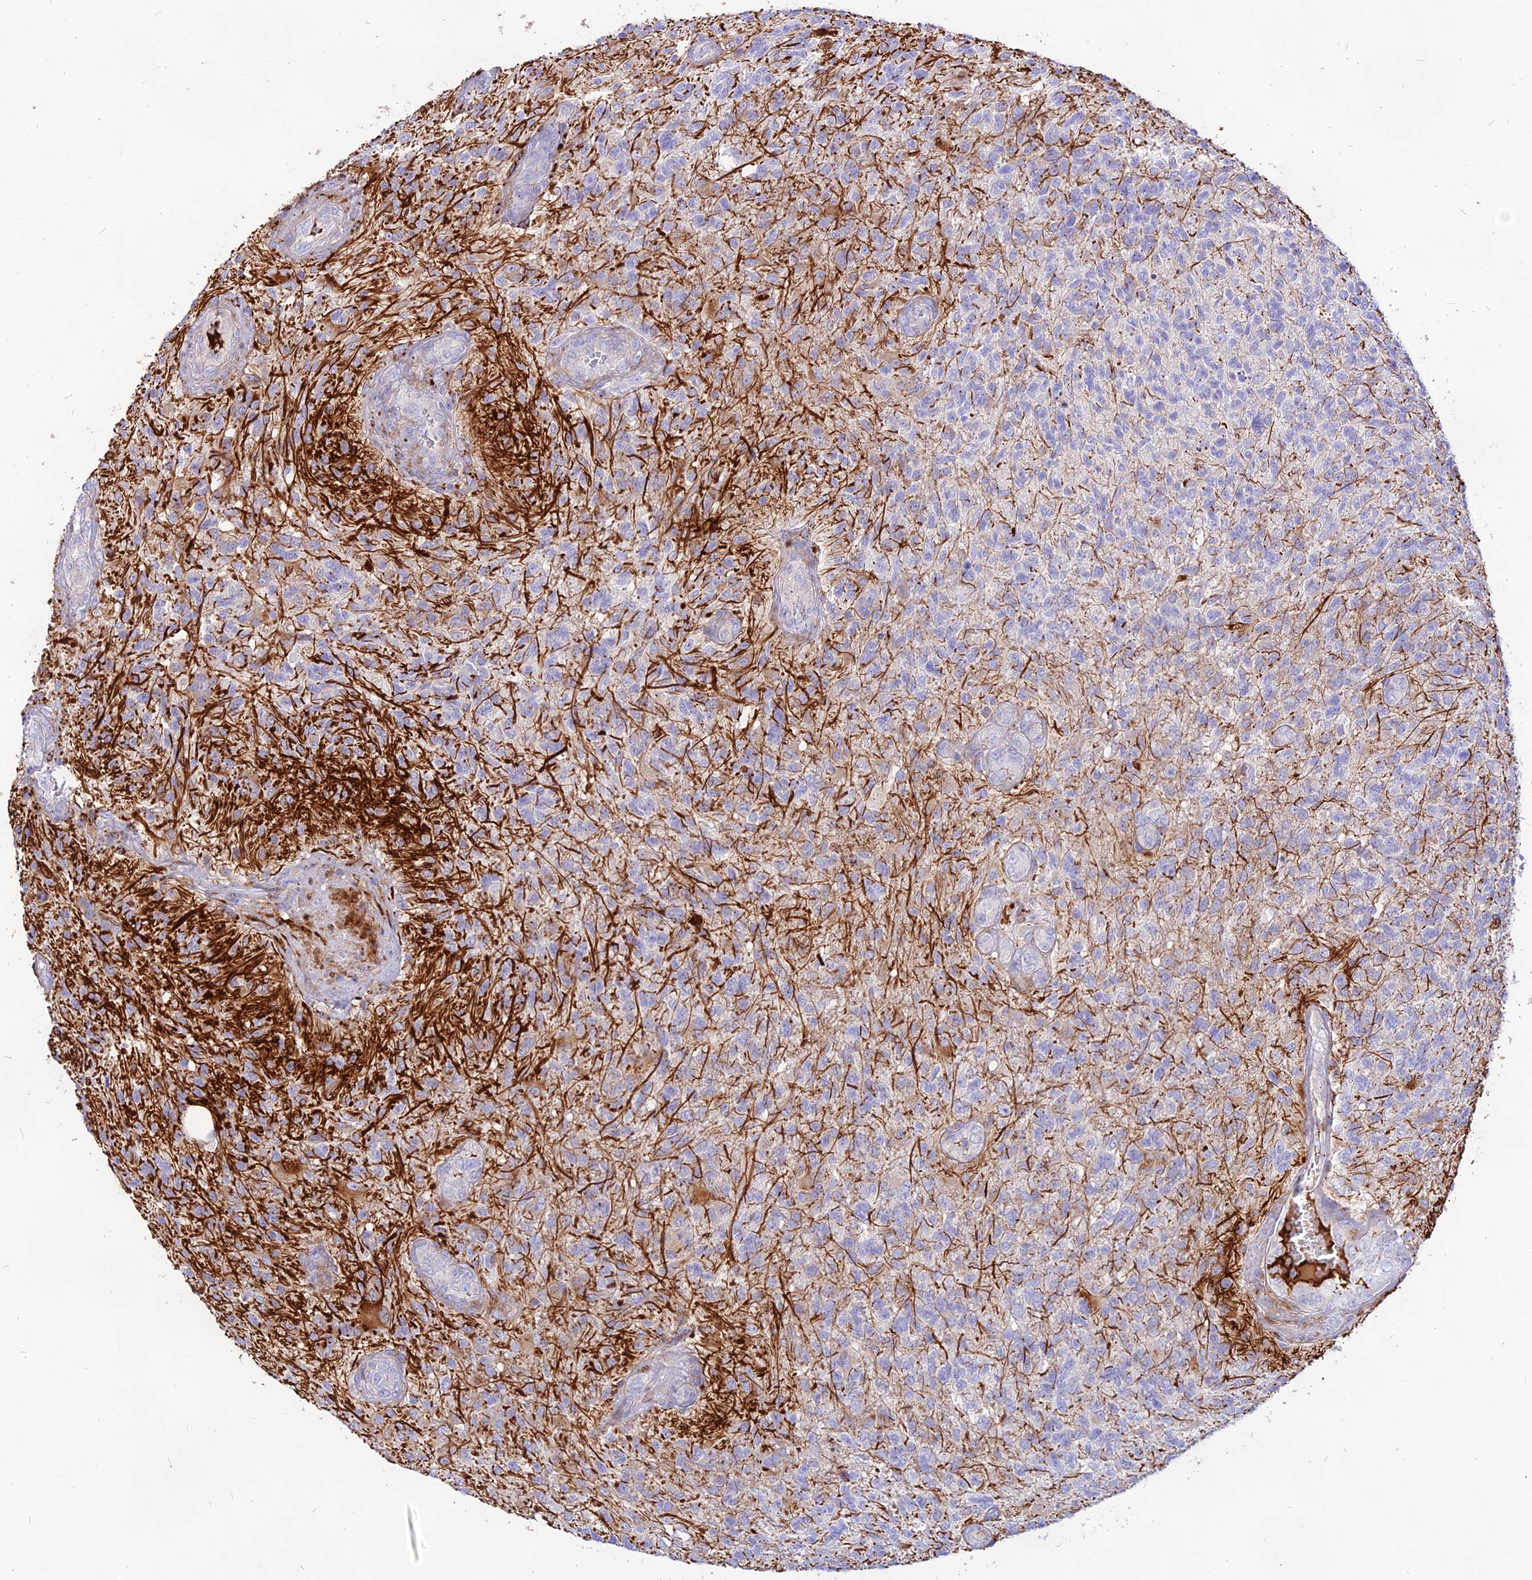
{"staining": {"intensity": "negative", "quantity": "none", "location": "none"}, "tissue": "glioma", "cell_type": "Tumor cells", "image_type": "cancer", "snomed": [{"axis": "morphology", "description": "Glioma, malignant, High grade"}, {"axis": "topography", "description": "Brain"}], "caption": "A micrograph of glioma stained for a protein reveals no brown staining in tumor cells.", "gene": "RIMOC1", "patient": {"sex": "male", "age": 56}}